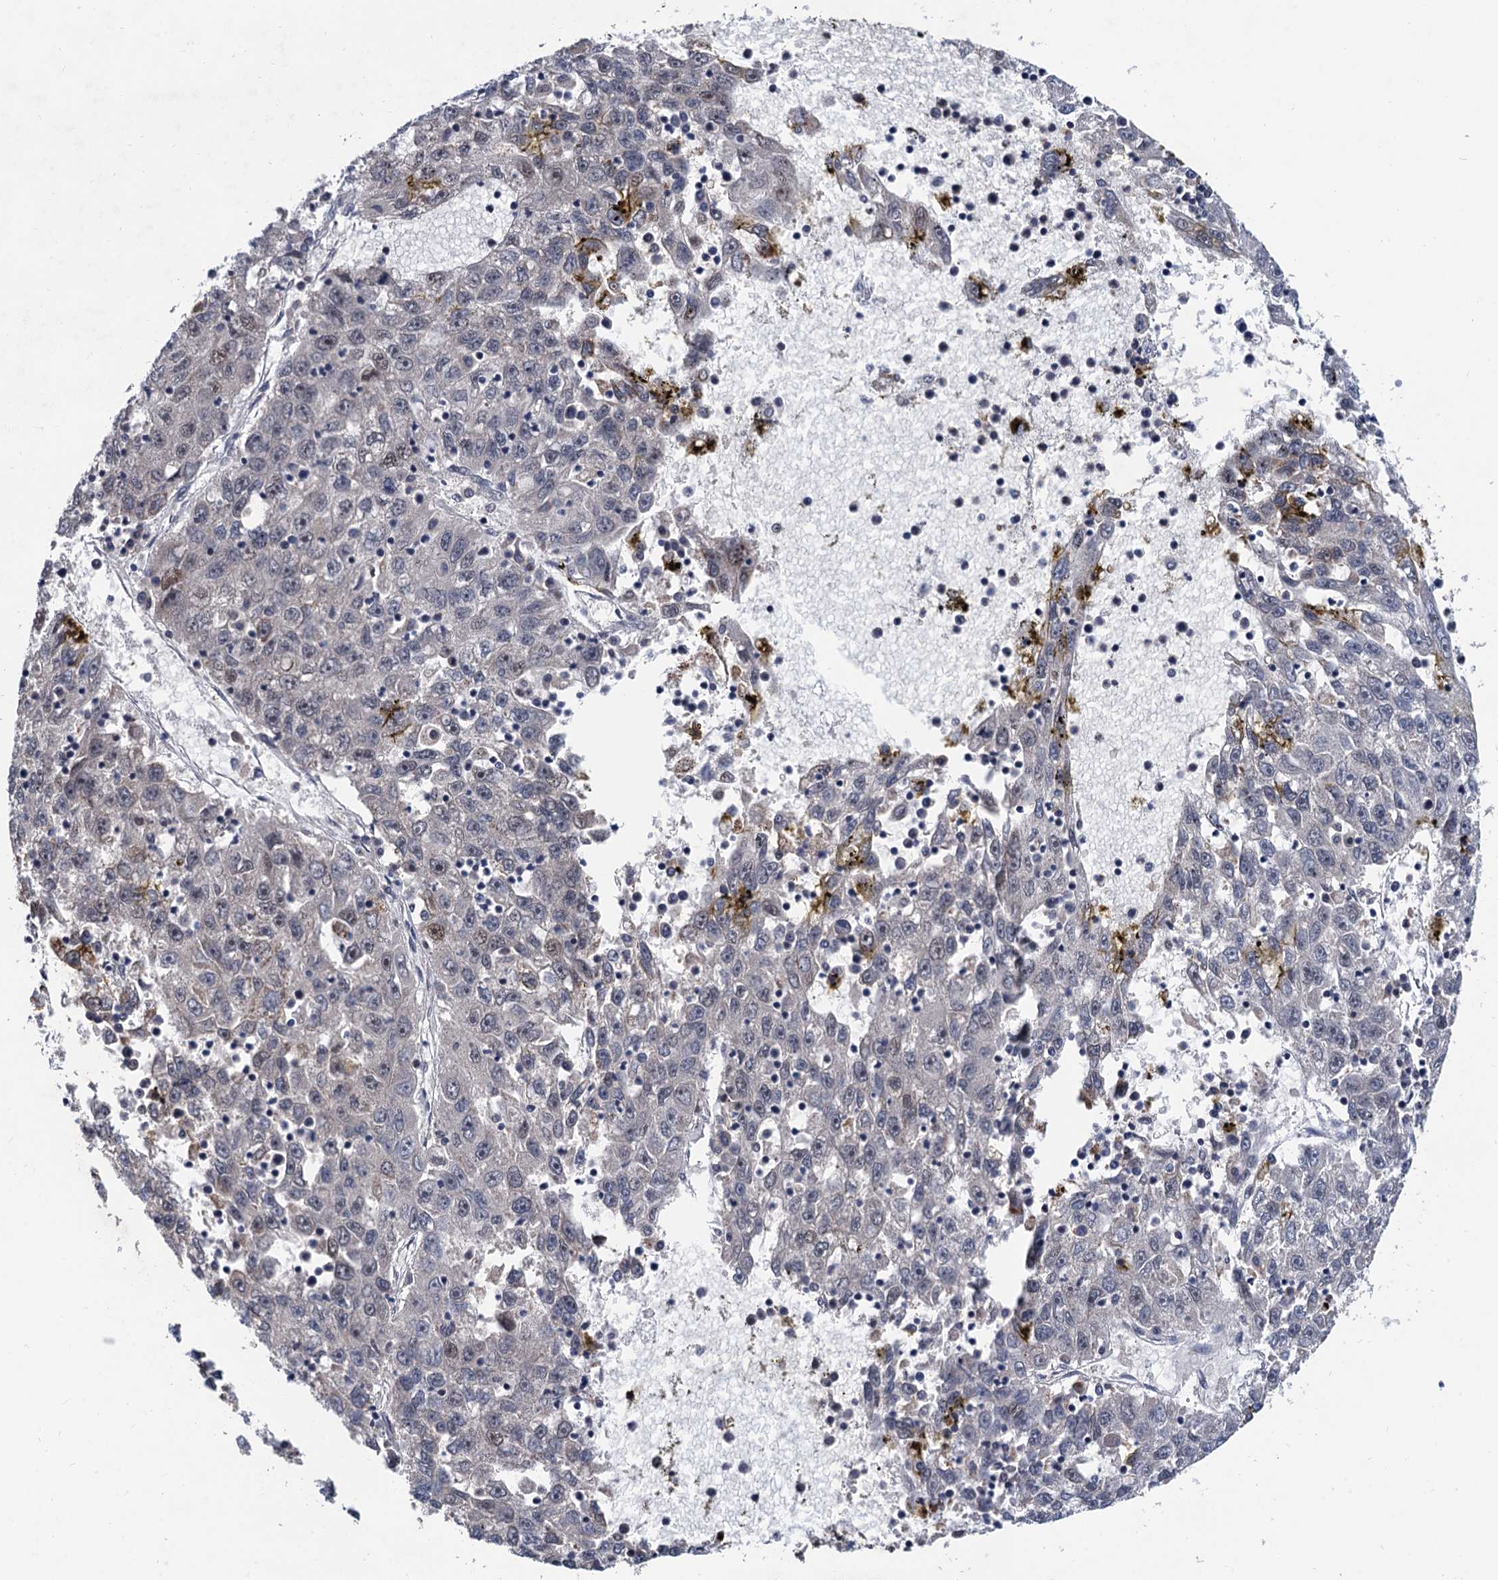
{"staining": {"intensity": "weak", "quantity": "<25%", "location": "nuclear"}, "tissue": "liver cancer", "cell_type": "Tumor cells", "image_type": "cancer", "snomed": [{"axis": "morphology", "description": "Carcinoma, Hepatocellular, NOS"}, {"axis": "topography", "description": "Liver"}], "caption": "A micrograph of human liver cancer is negative for staining in tumor cells. (Stains: DAB IHC with hematoxylin counter stain, Microscopy: brightfield microscopy at high magnification).", "gene": "TSEN34", "patient": {"sex": "male", "age": 49}}